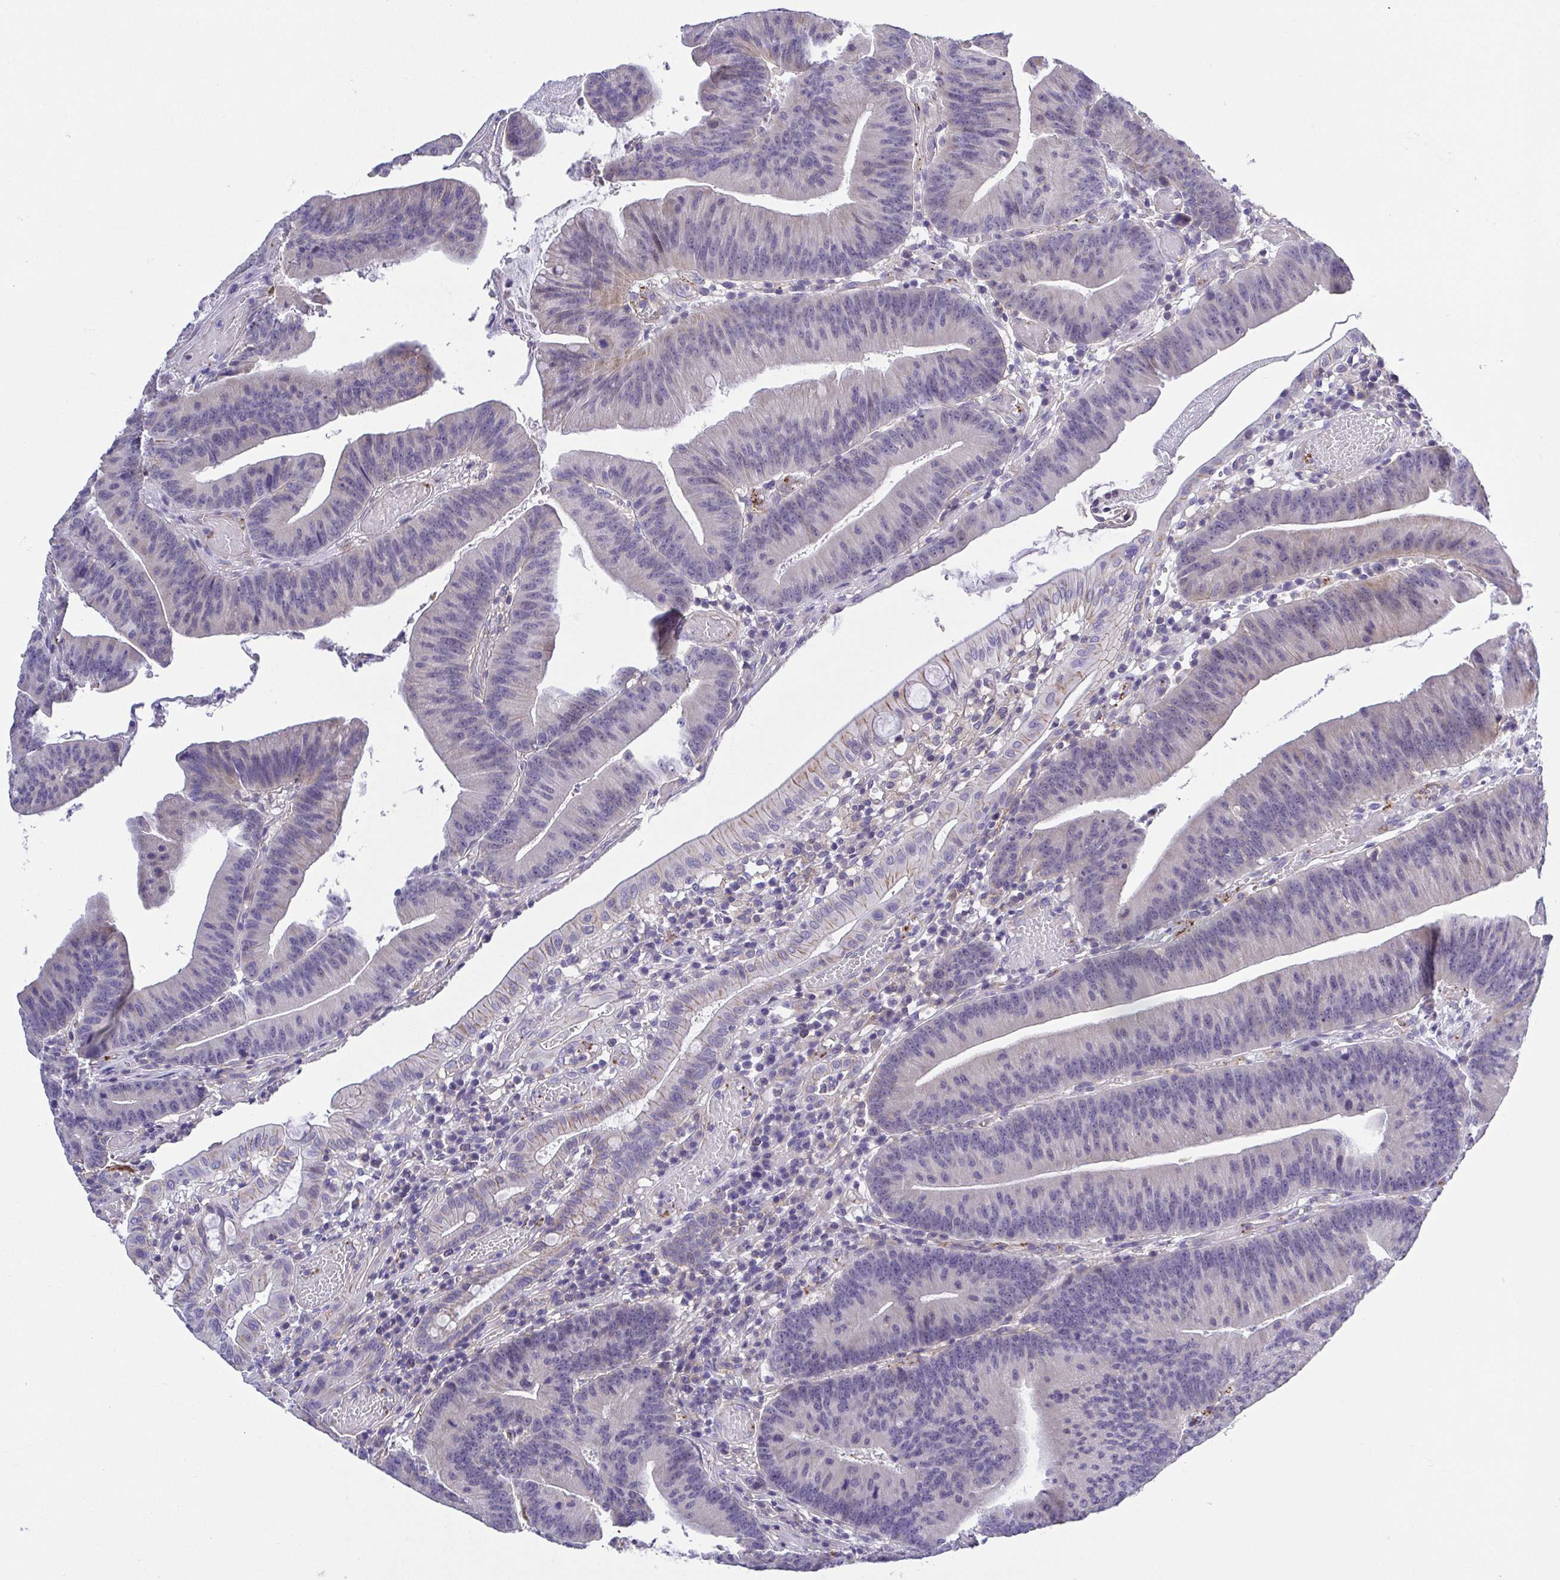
{"staining": {"intensity": "weak", "quantity": "<25%", "location": "cytoplasmic/membranous"}, "tissue": "colorectal cancer", "cell_type": "Tumor cells", "image_type": "cancer", "snomed": [{"axis": "morphology", "description": "Adenocarcinoma, NOS"}, {"axis": "topography", "description": "Colon"}], "caption": "Tumor cells are negative for brown protein staining in colorectal cancer (adenocarcinoma).", "gene": "PRR14L", "patient": {"sex": "female", "age": 78}}